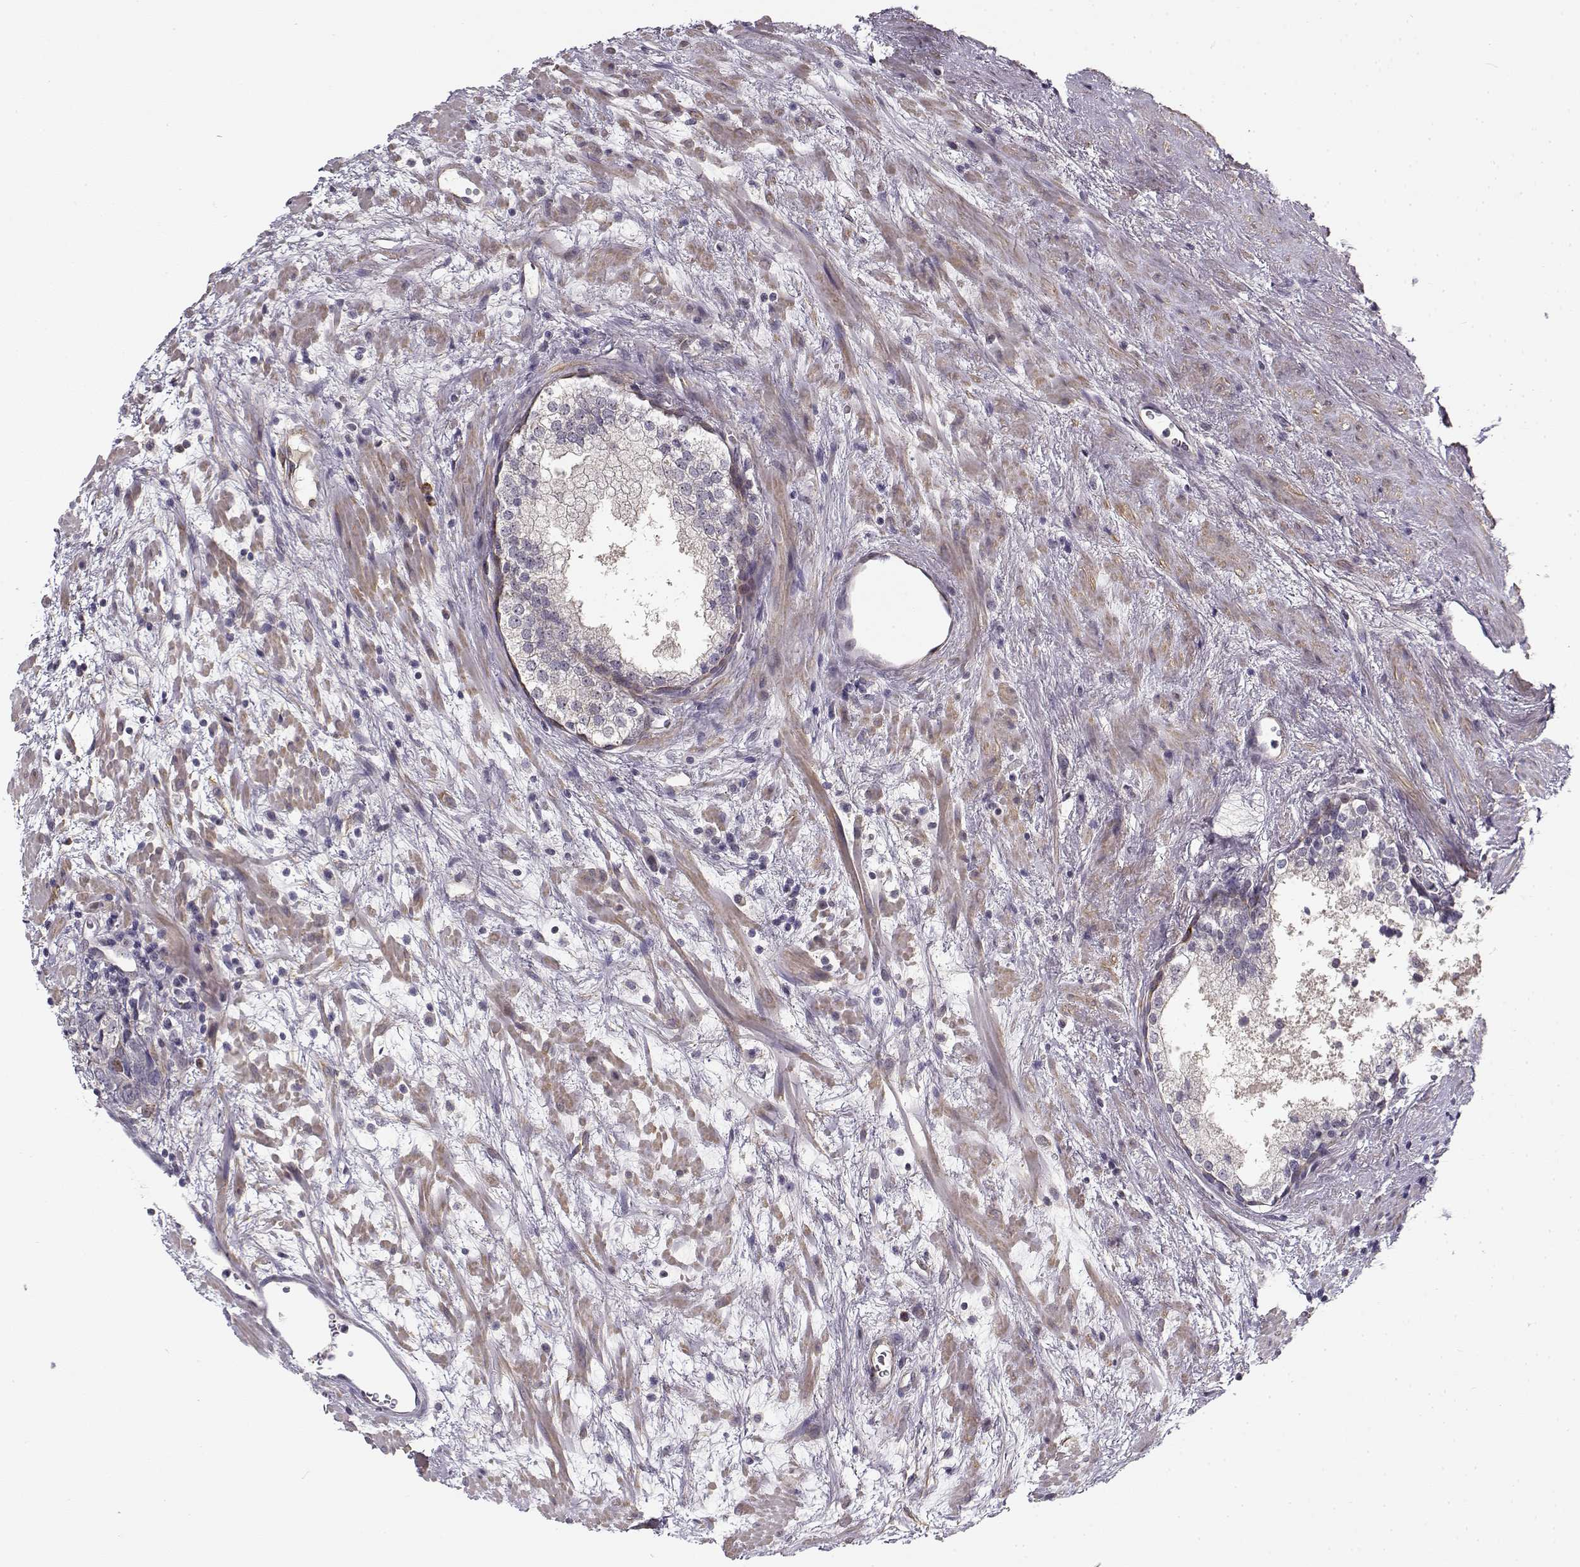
{"staining": {"intensity": "negative", "quantity": "none", "location": "none"}, "tissue": "prostate cancer", "cell_type": "Tumor cells", "image_type": "cancer", "snomed": [{"axis": "morphology", "description": "Adenocarcinoma, NOS"}, {"axis": "topography", "description": "Prostate and seminal vesicle, NOS"}], "caption": "IHC image of neoplastic tissue: human prostate cancer (adenocarcinoma) stained with DAB exhibits no significant protein positivity in tumor cells.", "gene": "RGS9BP", "patient": {"sex": "male", "age": 63}}